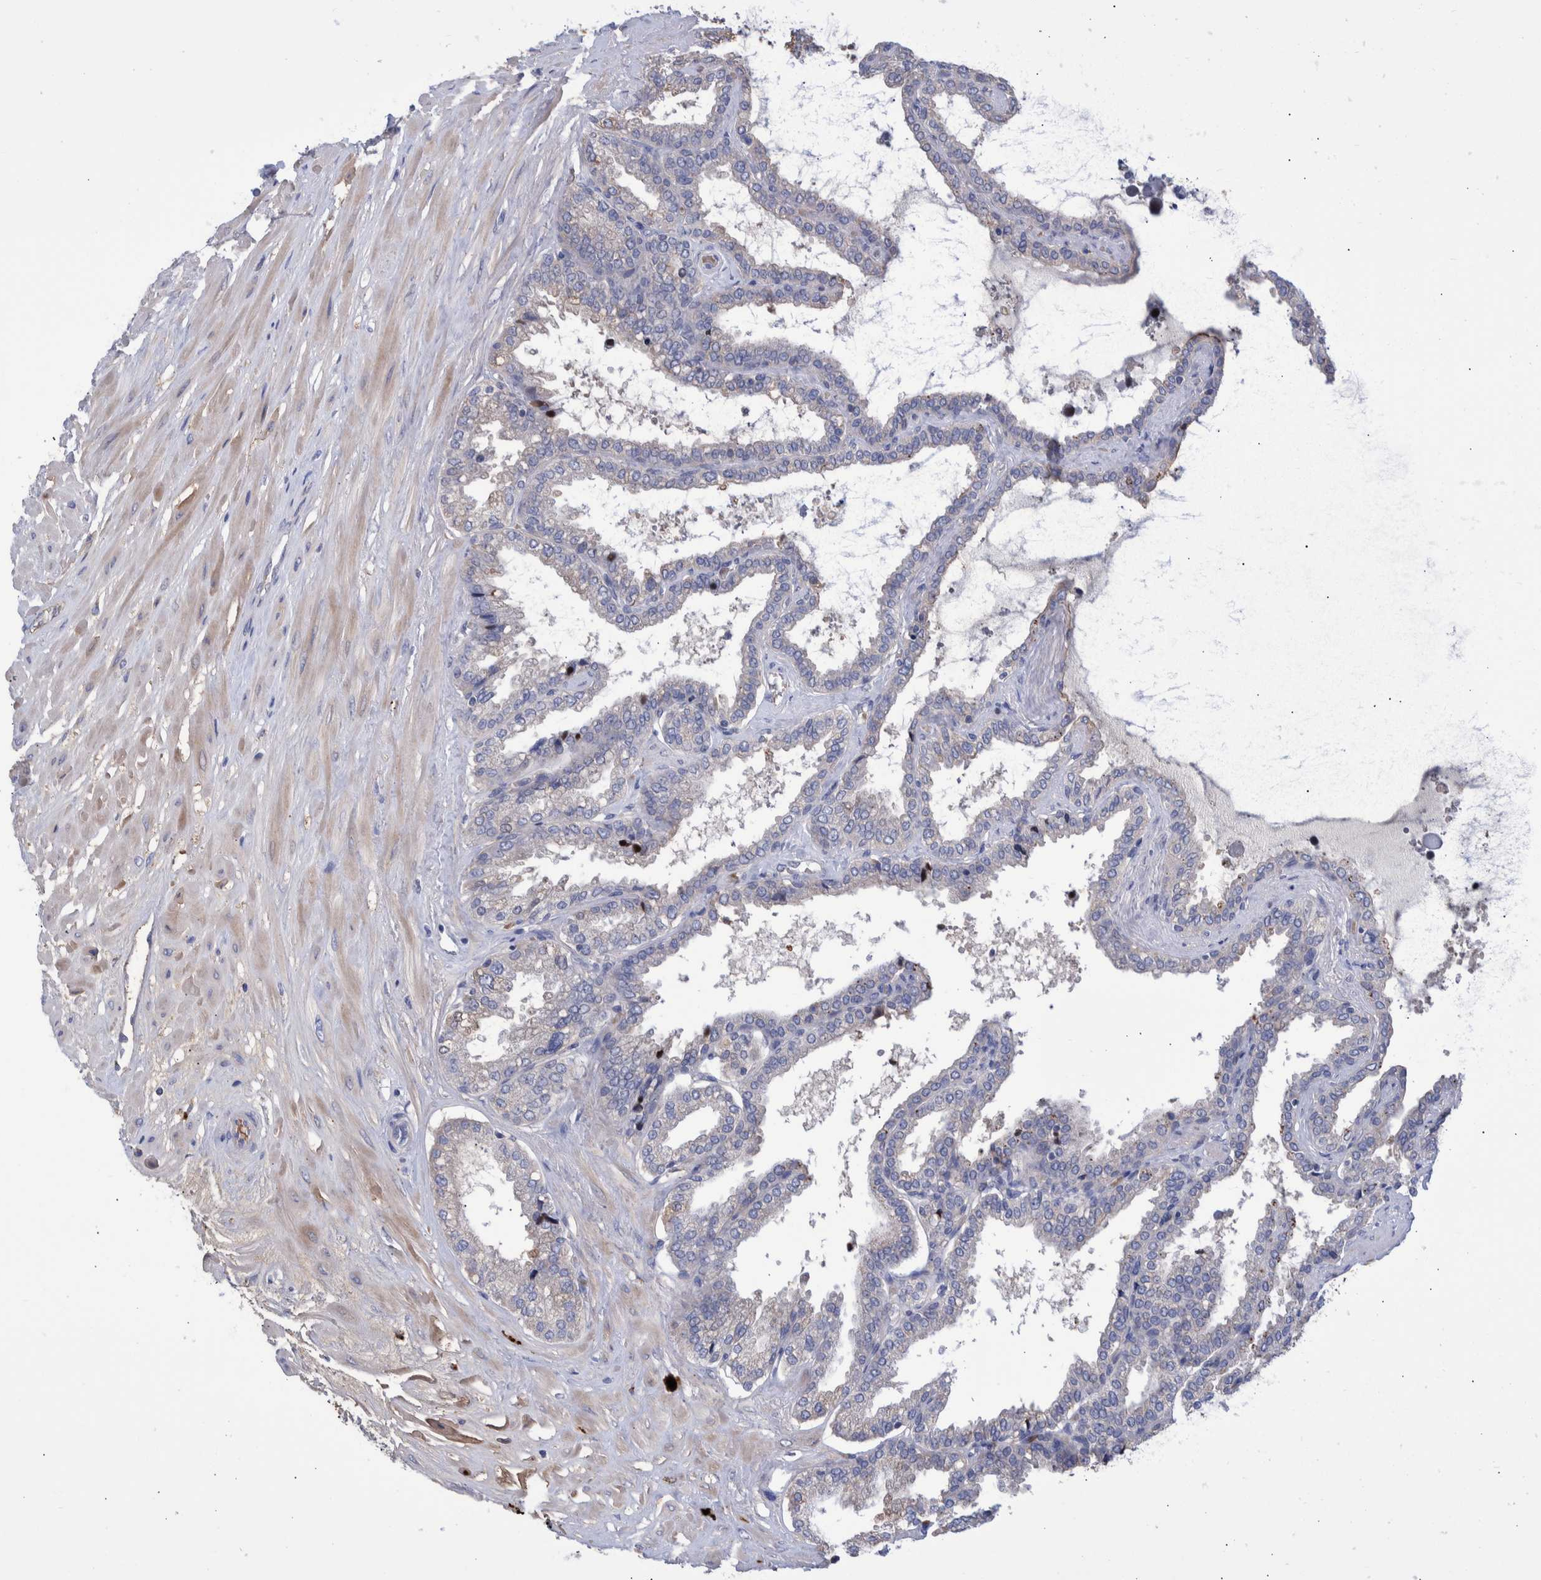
{"staining": {"intensity": "weak", "quantity": "<25%", "location": "cytoplasmic/membranous"}, "tissue": "seminal vesicle", "cell_type": "Glandular cells", "image_type": "normal", "snomed": [{"axis": "morphology", "description": "Normal tissue, NOS"}, {"axis": "topography", "description": "Seminal veicle"}], "caption": "An IHC histopathology image of benign seminal vesicle is shown. There is no staining in glandular cells of seminal vesicle.", "gene": "DLL4", "patient": {"sex": "male", "age": 46}}